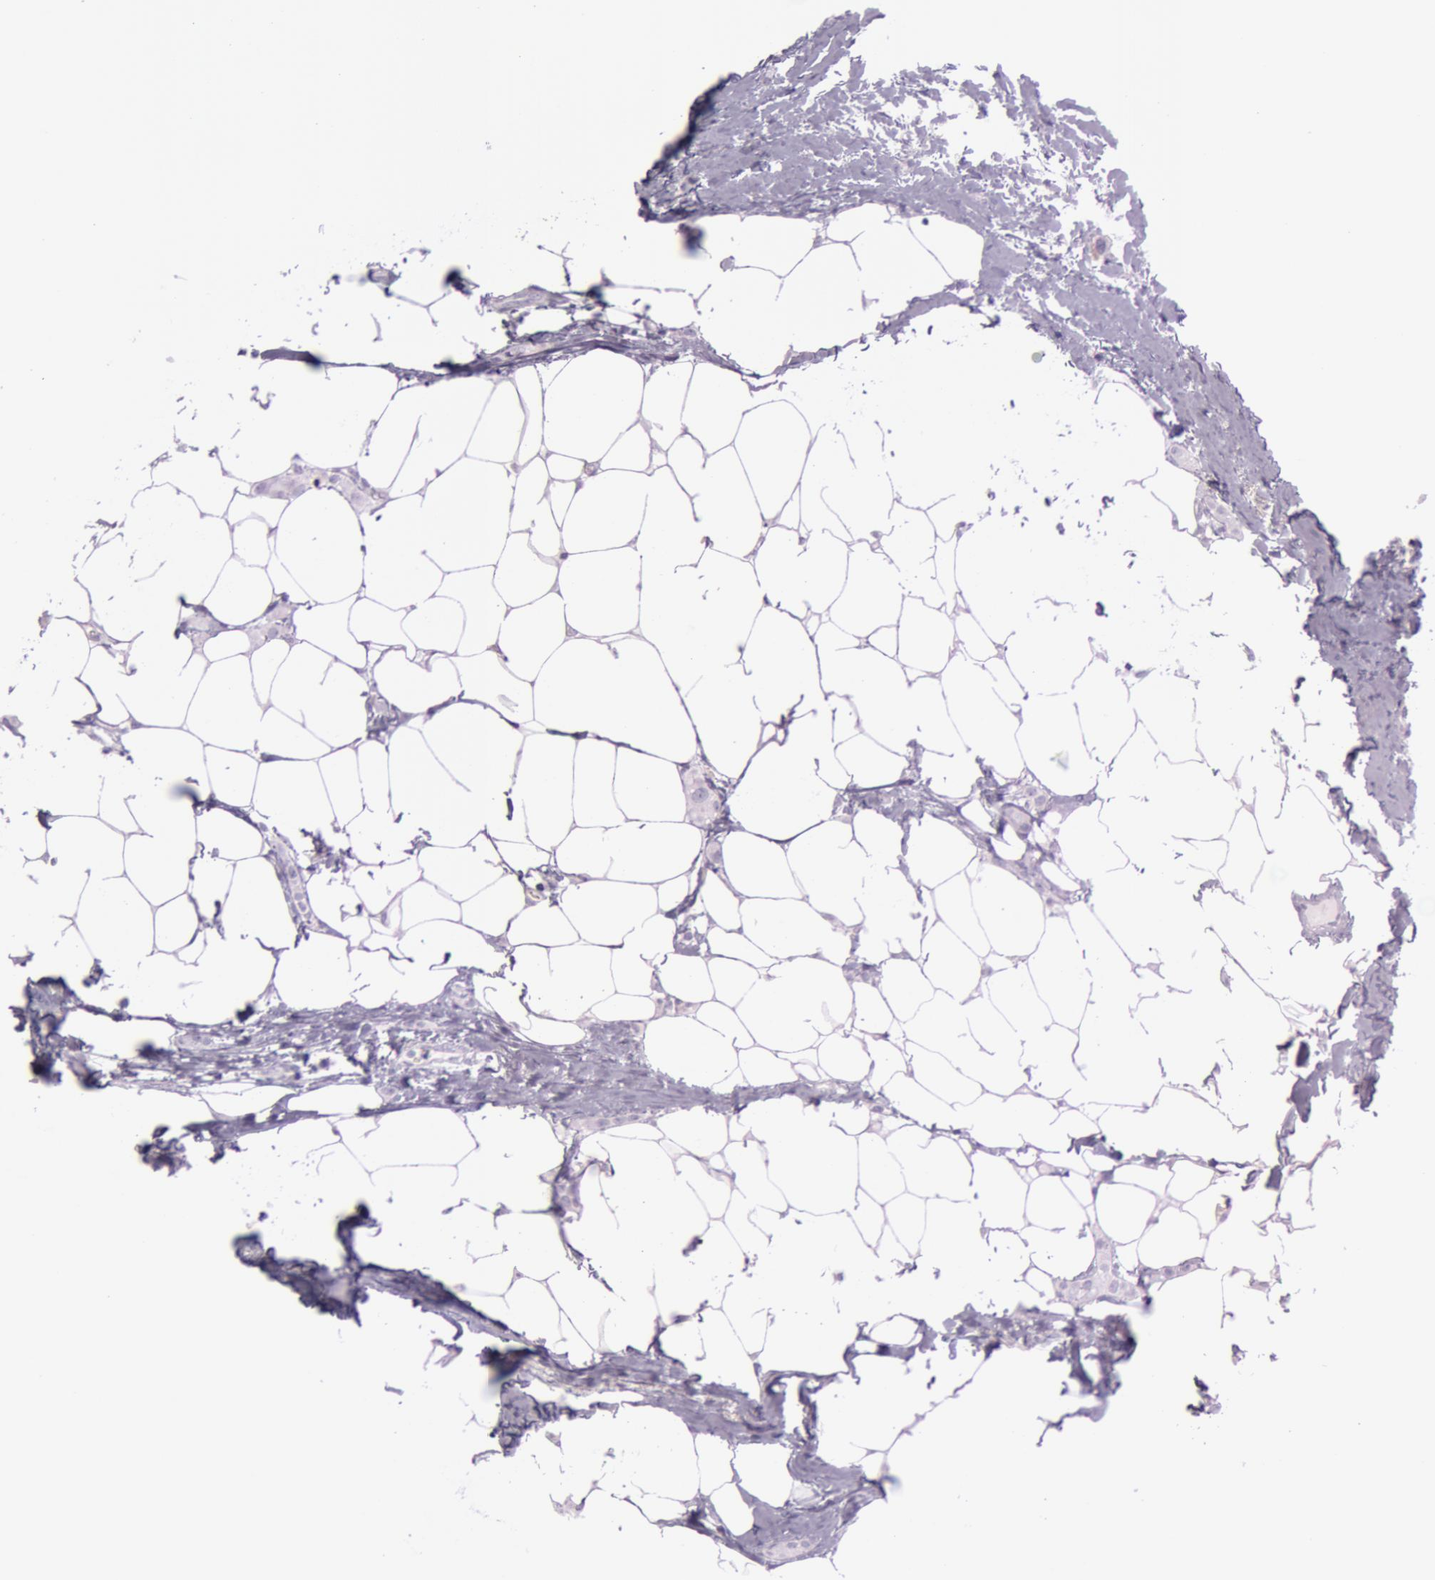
{"staining": {"intensity": "negative", "quantity": "none", "location": "none"}, "tissue": "breast cancer", "cell_type": "Tumor cells", "image_type": "cancer", "snomed": [{"axis": "morphology", "description": "Lobular carcinoma"}, {"axis": "topography", "description": "Breast"}], "caption": "Immunohistochemical staining of lobular carcinoma (breast) shows no significant positivity in tumor cells.", "gene": "S100A7", "patient": {"sex": "female", "age": 55}}